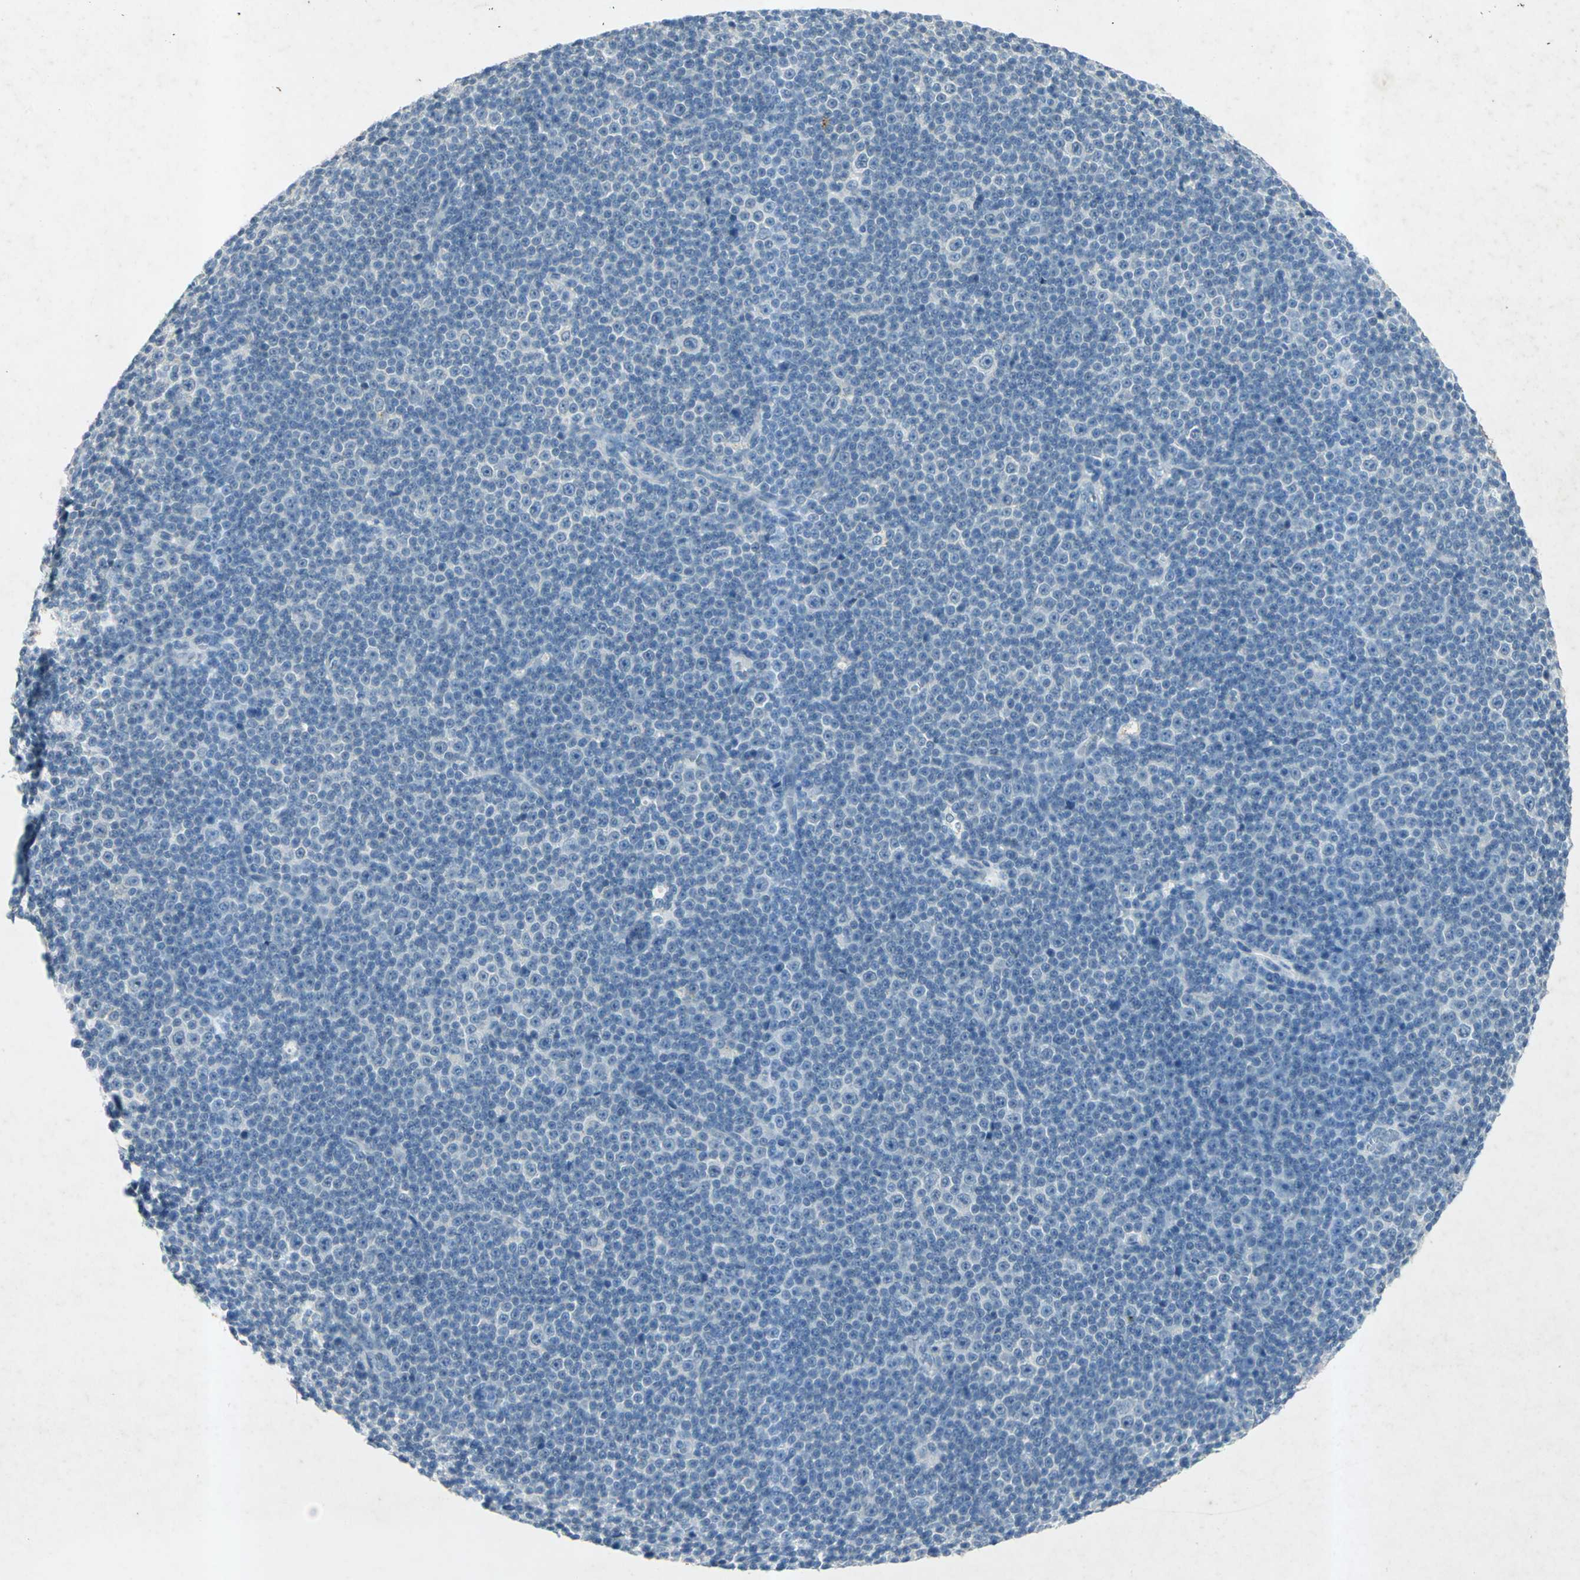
{"staining": {"intensity": "negative", "quantity": "none", "location": "none"}, "tissue": "lymphoma", "cell_type": "Tumor cells", "image_type": "cancer", "snomed": [{"axis": "morphology", "description": "Malignant lymphoma, non-Hodgkin's type, Low grade"}, {"axis": "topography", "description": "Lymph node"}], "caption": "Immunohistochemical staining of human lymphoma displays no significant positivity in tumor cells. (DAB (3,3'-diaminobenzidine) immunohistochemistry visualized using brightfield microscopy, high magnification).", "gene": "CAMK2B", "patient": {"sex": "female", "age": 67}}